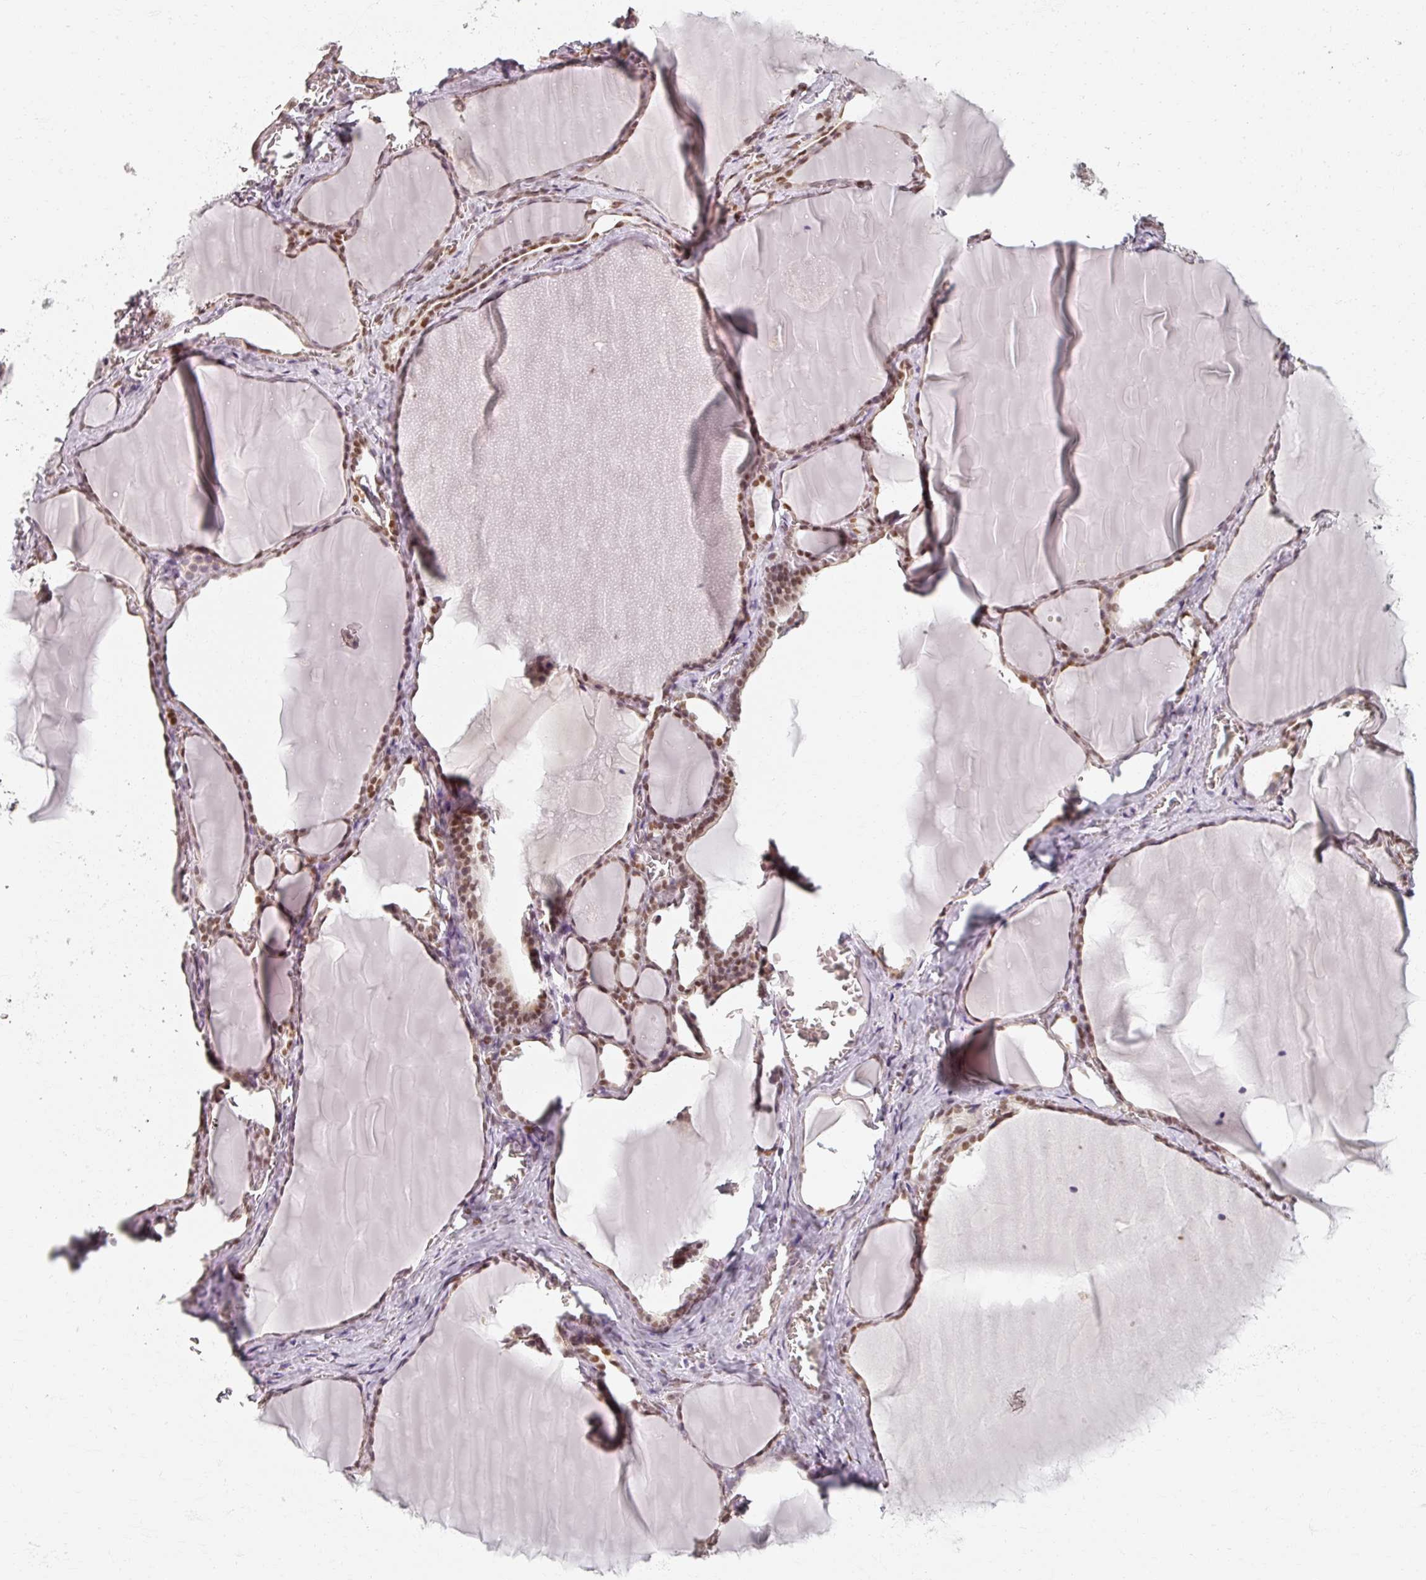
{"staining": {"intensity": "moderate", "quantity": ">75%", "location": "nuclear"}, "tissue": "thyroid gland", "cell_type": "Glandular cells", "image_type": "normal", "snomed": [{"axis": "morphology", "description": "Normal tissue, NOS"}, {"axis": "topography", "description": "Thyroid gland"}], "caption": "Protein analysis of unremarkable thyroid gland exhibits moderate nuclear staining in about >75% of glandular cells.", "gene": "RIPOR3", "patient": {"sex": "female", "age": 49}}